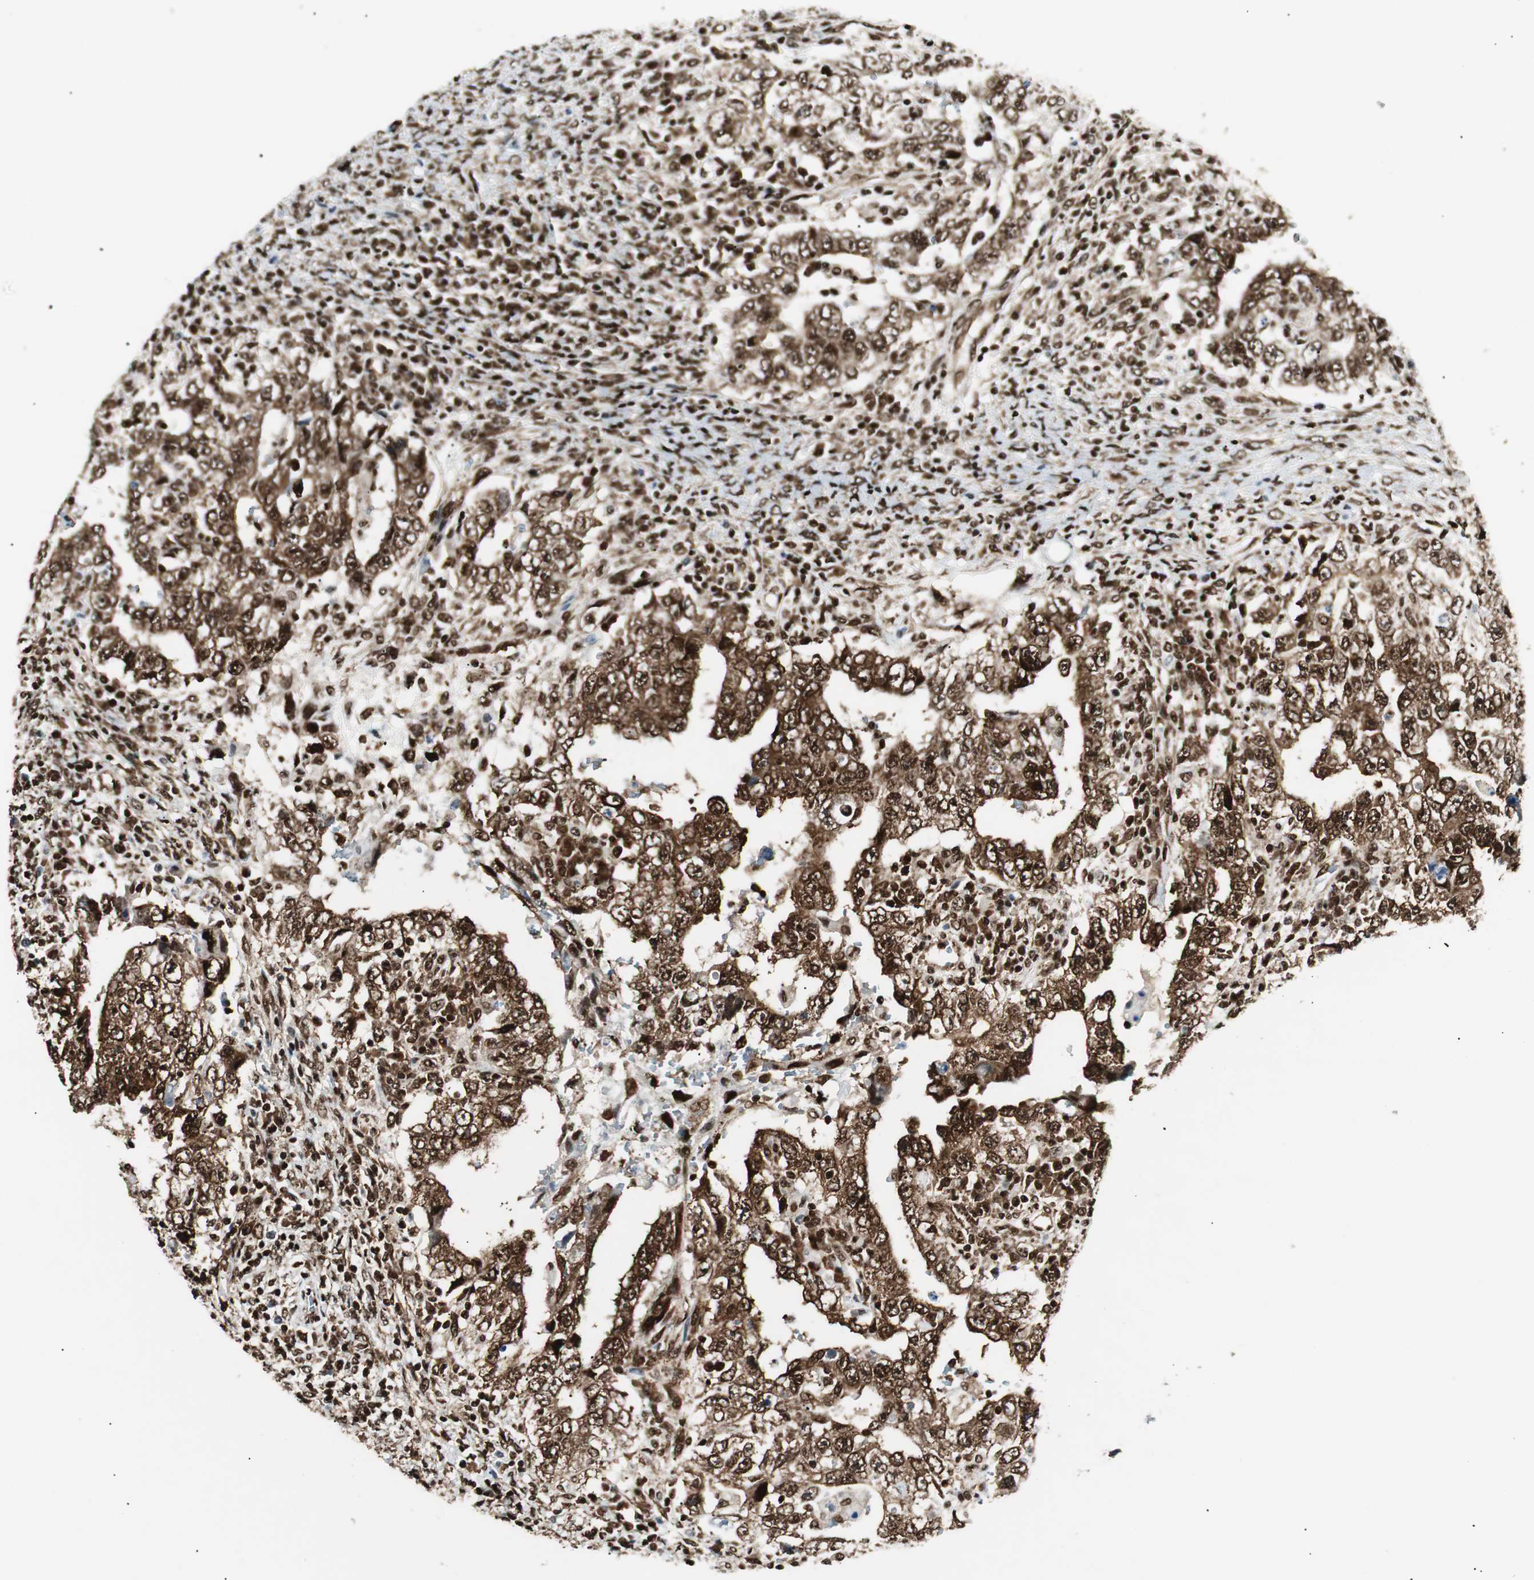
{"staining": {"intensity": "strong", "quantity": ">75%", "location": "nuclear"}, "tissue": "testis cancer", "cell_type": "Tumor cells", "image_type": "cancer", "snomed": [{"axis": "morphology", "description": "Carcinoma, Embryonal, NOS"}, {"axis": "topography", "description": "Testis"}], "caption": "Immunohistochemistry of embryonal carcinoma (testis) exhibits high levels of strong nuclear staining in approximately >75% of tumor cells.", "gene": "EWSR1", "patient": {"sex": "male", "age": 26}}